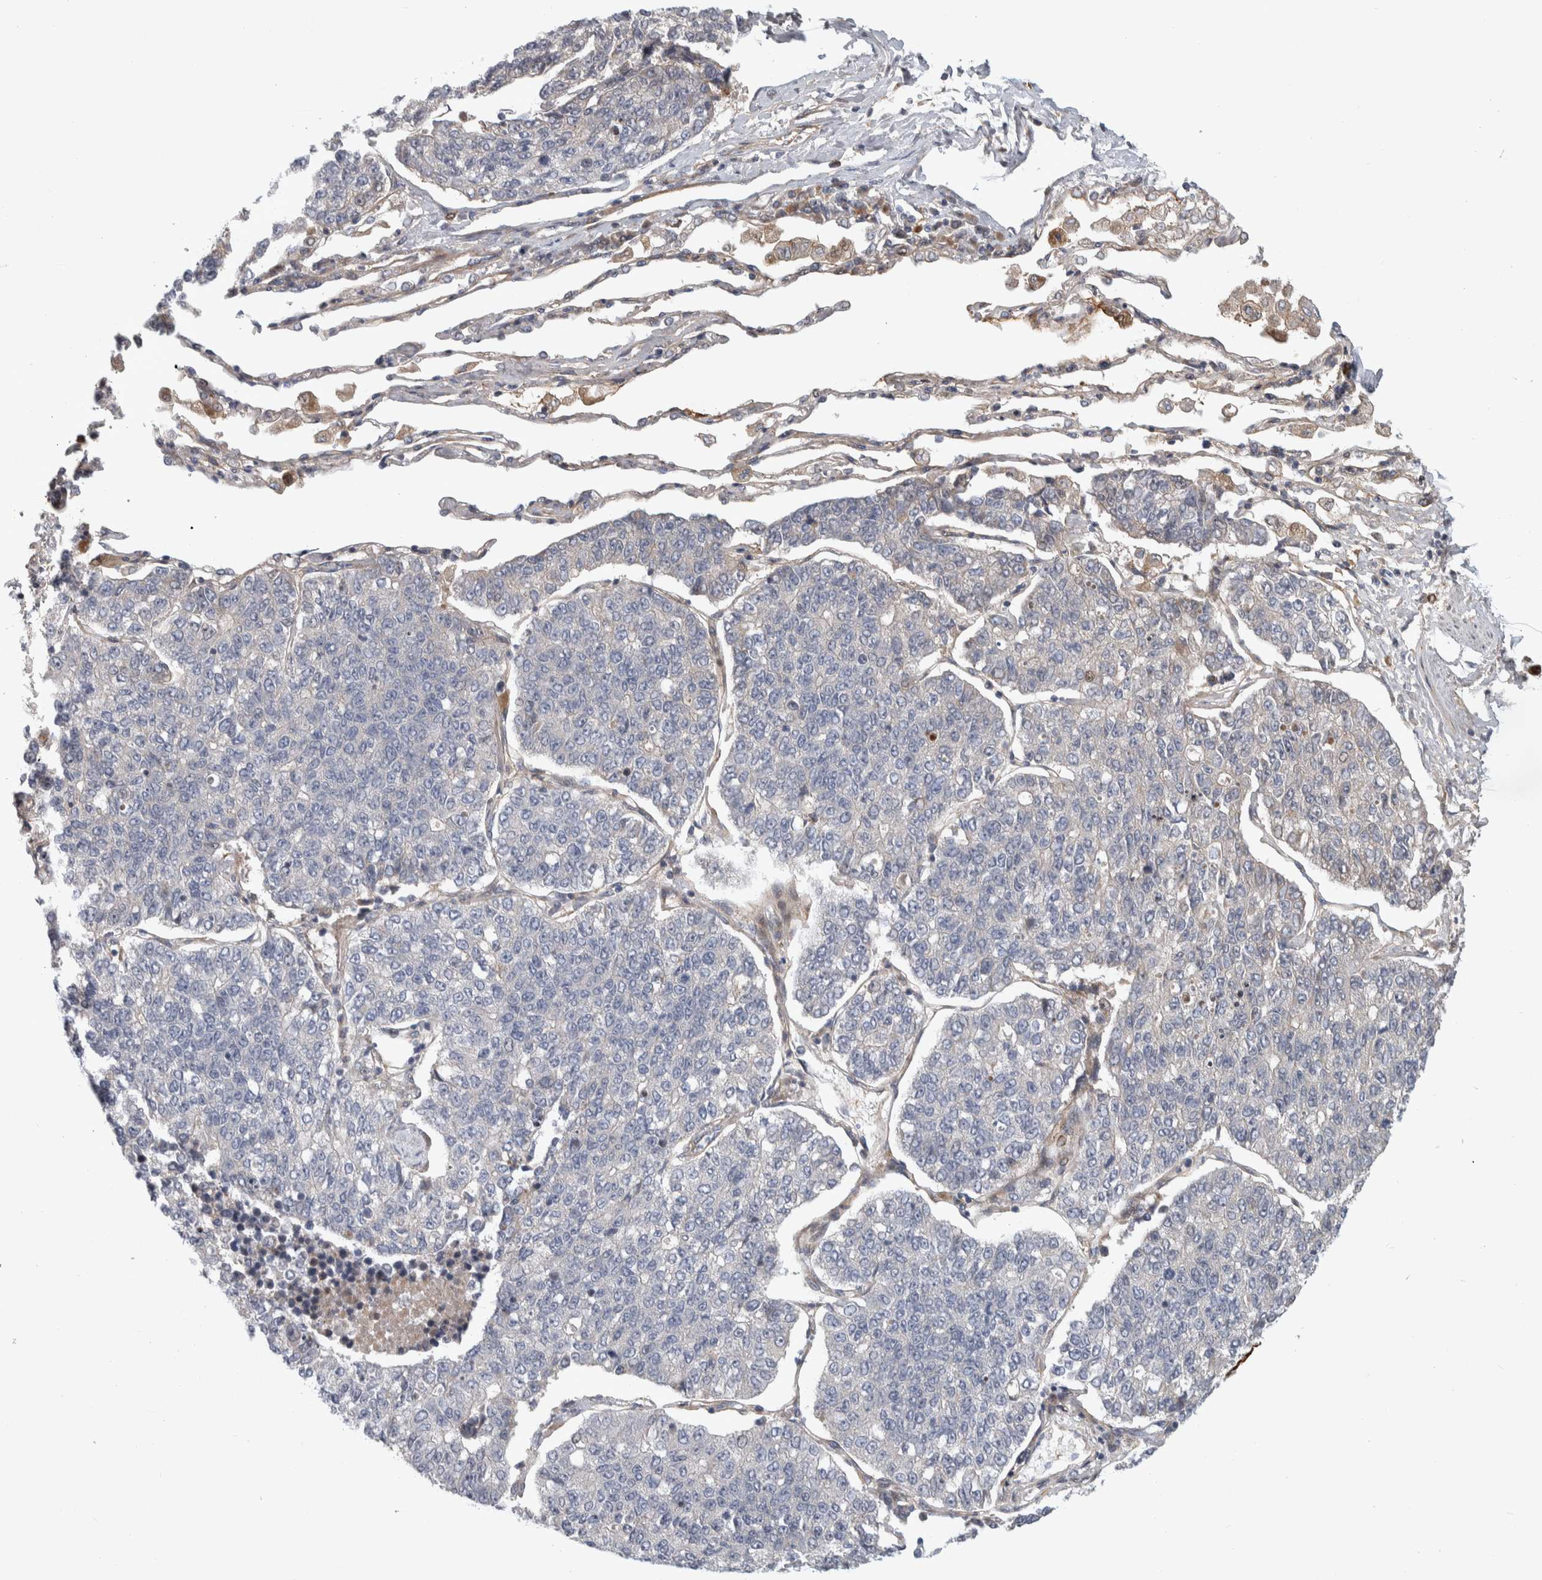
{"staining": {"intensity": "negative", "quantity": "none", "location": "none"}, "tissue": "lung cancer", "cell_type": "Tumor cells", "image_type": "cancer", "snomed": [{"axis": "morphology", "description": "Adenocarcinoma, NOS"}, {"axis": "topography", "description": "Lung"}], "caption": "Photomicrograph shows no significant protein staining in tumor cells of lung adenocarcinoma. (Immunohistochemistry (ihc), brightfield microscopy, high magnification).", "gene": "PSMG3", "patient": {"sex": "male", "age": 49}}